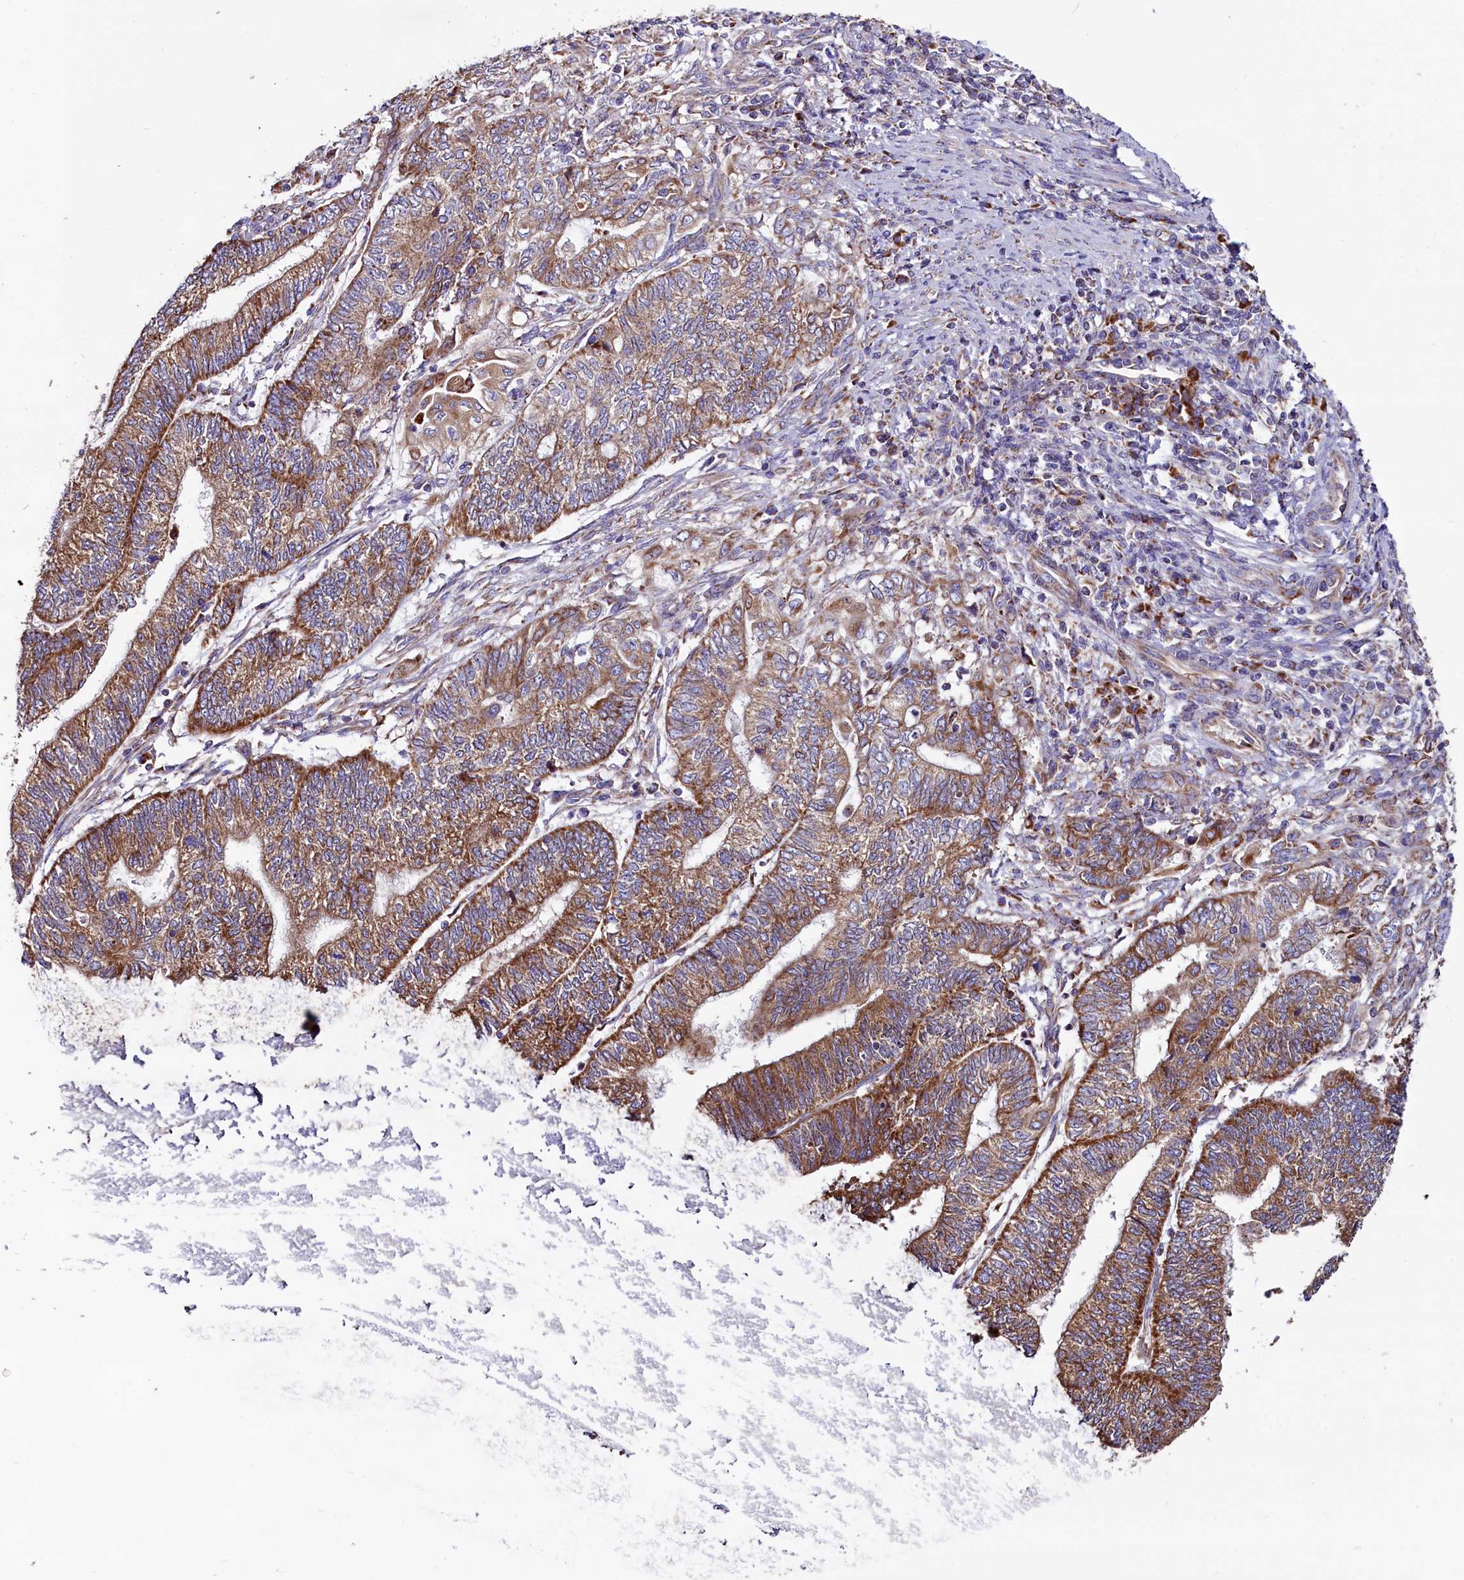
{"staining": {"intensity": "moderate", "quantity": ">75%", "location": "cytoplasmic/membranous"}, "tissue": "endometrial cancer", "cell_type": "Tumor cells", "image_type": "cancer", "snomed": [{"axis": "morphology", "description": "Adenocarcinoma, NOS"}, {"axis": "topography", "description": "Uterus"}, {"axis": "topography", "description": "Endometrium"}], "caption": "Endometrial cancer stained for a protein (brown) shows moderate cytoplasmic/membranous positive staining in about >75% of tumor cells.", "gene": "ZSWIM1", "patient": {"sex": "female", "age": 70}}